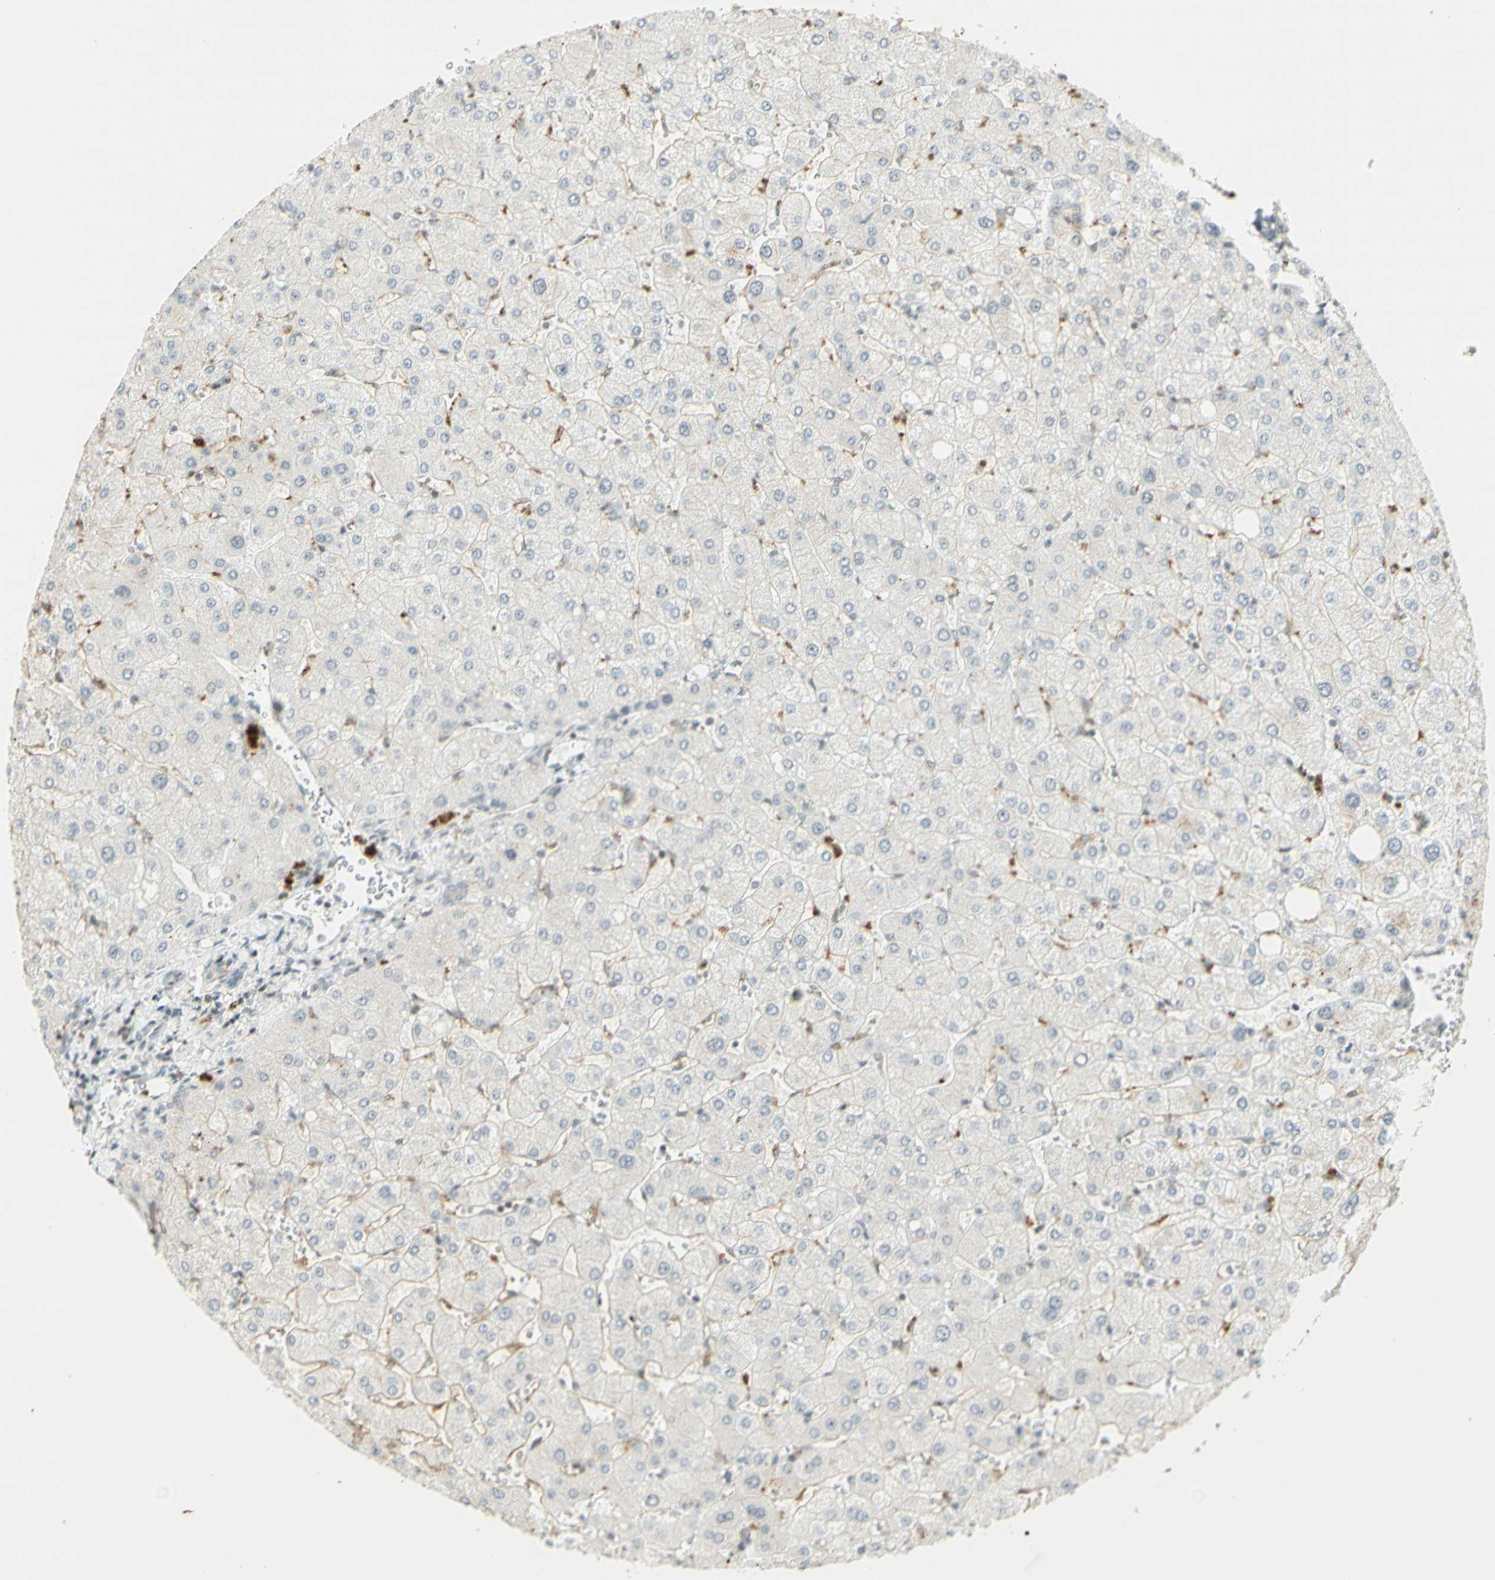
{"staining": {"intensity": "negative", "quantity": "none", "location": "none"}, "tissue": "liver", "cell_type": "Cholangiocytes", "image_type": "normal", "snomed": [{"axis": "morphology", "description": "Normal tissue, NOS"}, {"axis": "topography", "description": "Liver"}], "caption": "Immunohistochemical staining of unremarkable liver demonstrates no significant positivity in cholangiocytes. The staining is performed using DAB (3,3'-diaminobenzidine) brown chromogen with nuclei counter-stained in using hematoxylin.", "gene": "IRF1", "patient": {"sex": "male", "age": 55}}